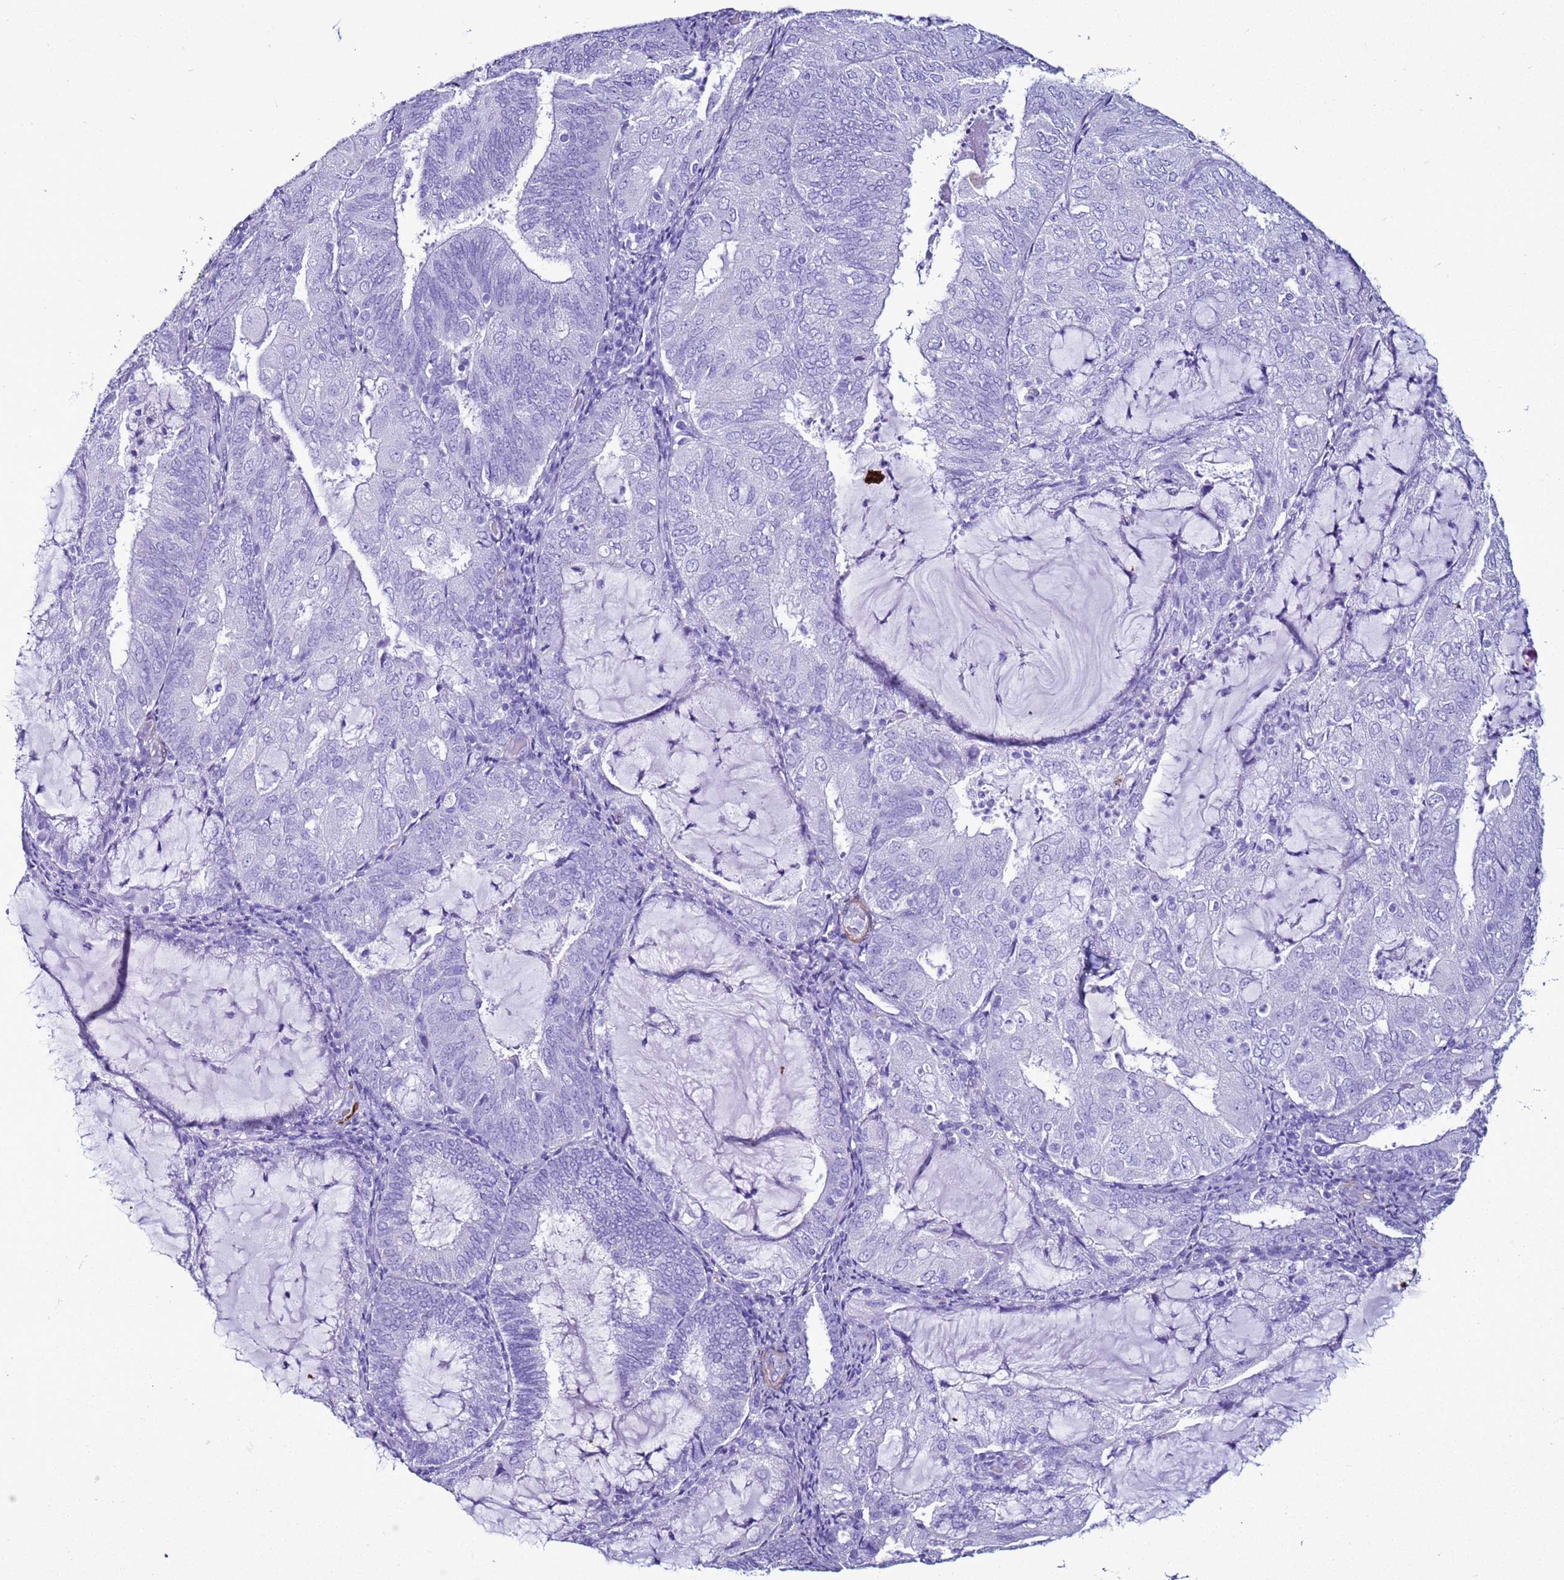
{"staining": {"intensity": "negative", "quantity": "none", "location": "none"}, "tissue": "endometrial cancer", "cell_type": "Tumor cells", "image_type": "cancer", "snomed": [{"axis": "morphology", "description": "Adenocarcinoma, NOS"}, {"axis": "topography", "description": "Endometrium"}], "caption": "Immunohistochemistry of human endometrial adenocarcinoma exhibits no expression in tumor cells.", "gene": "LCMT1", "patient": {"sex": "female", "age": 81}}